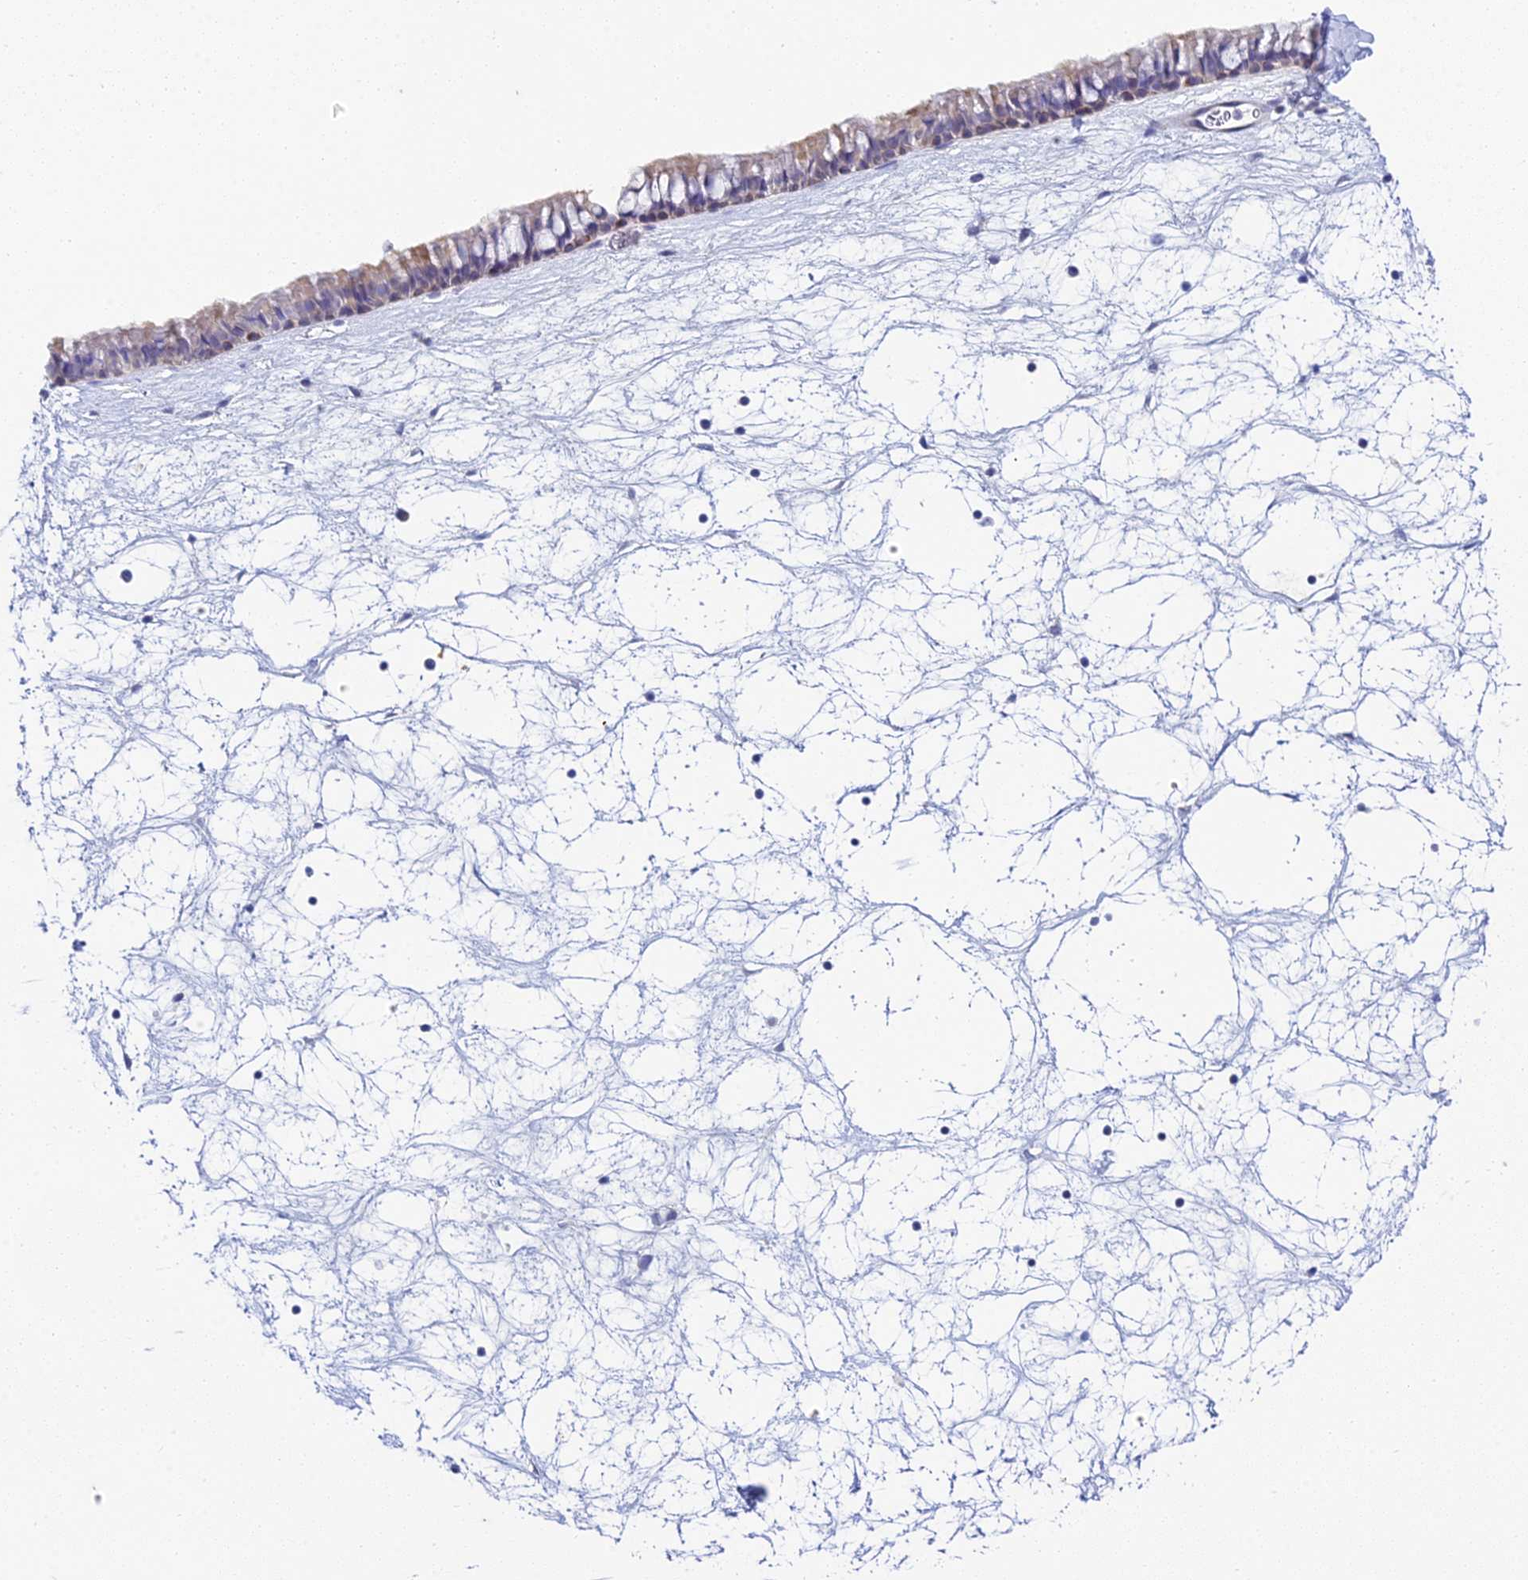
{"staining": {"intensity": "moderate", "quantity": "<25%", "location": "cytoplasmic/membranous"}, "tissue": "nasopharynx", "cell_type": "Respiratory epithelial cells", "image_type": "normal", "snomed": [{"axis": "morphology", "description": "Normal tissue, NOS"}, {"axis": "topography", "description": "Nasopharynx"}], "caption": "Immunohistochemical staining of benign human nasopharynx exhibits <25% levels of moderate cytoplasmic/membranous protein staining in approximately <25% of respiratory epithelial cells. (DAB (3,3'-diaminobenzidine) IHC, brown staining for protein, blue staining for nuclei).", "gene": "EEF2KMT", "patient": {"sex": "male", "age": 64}}